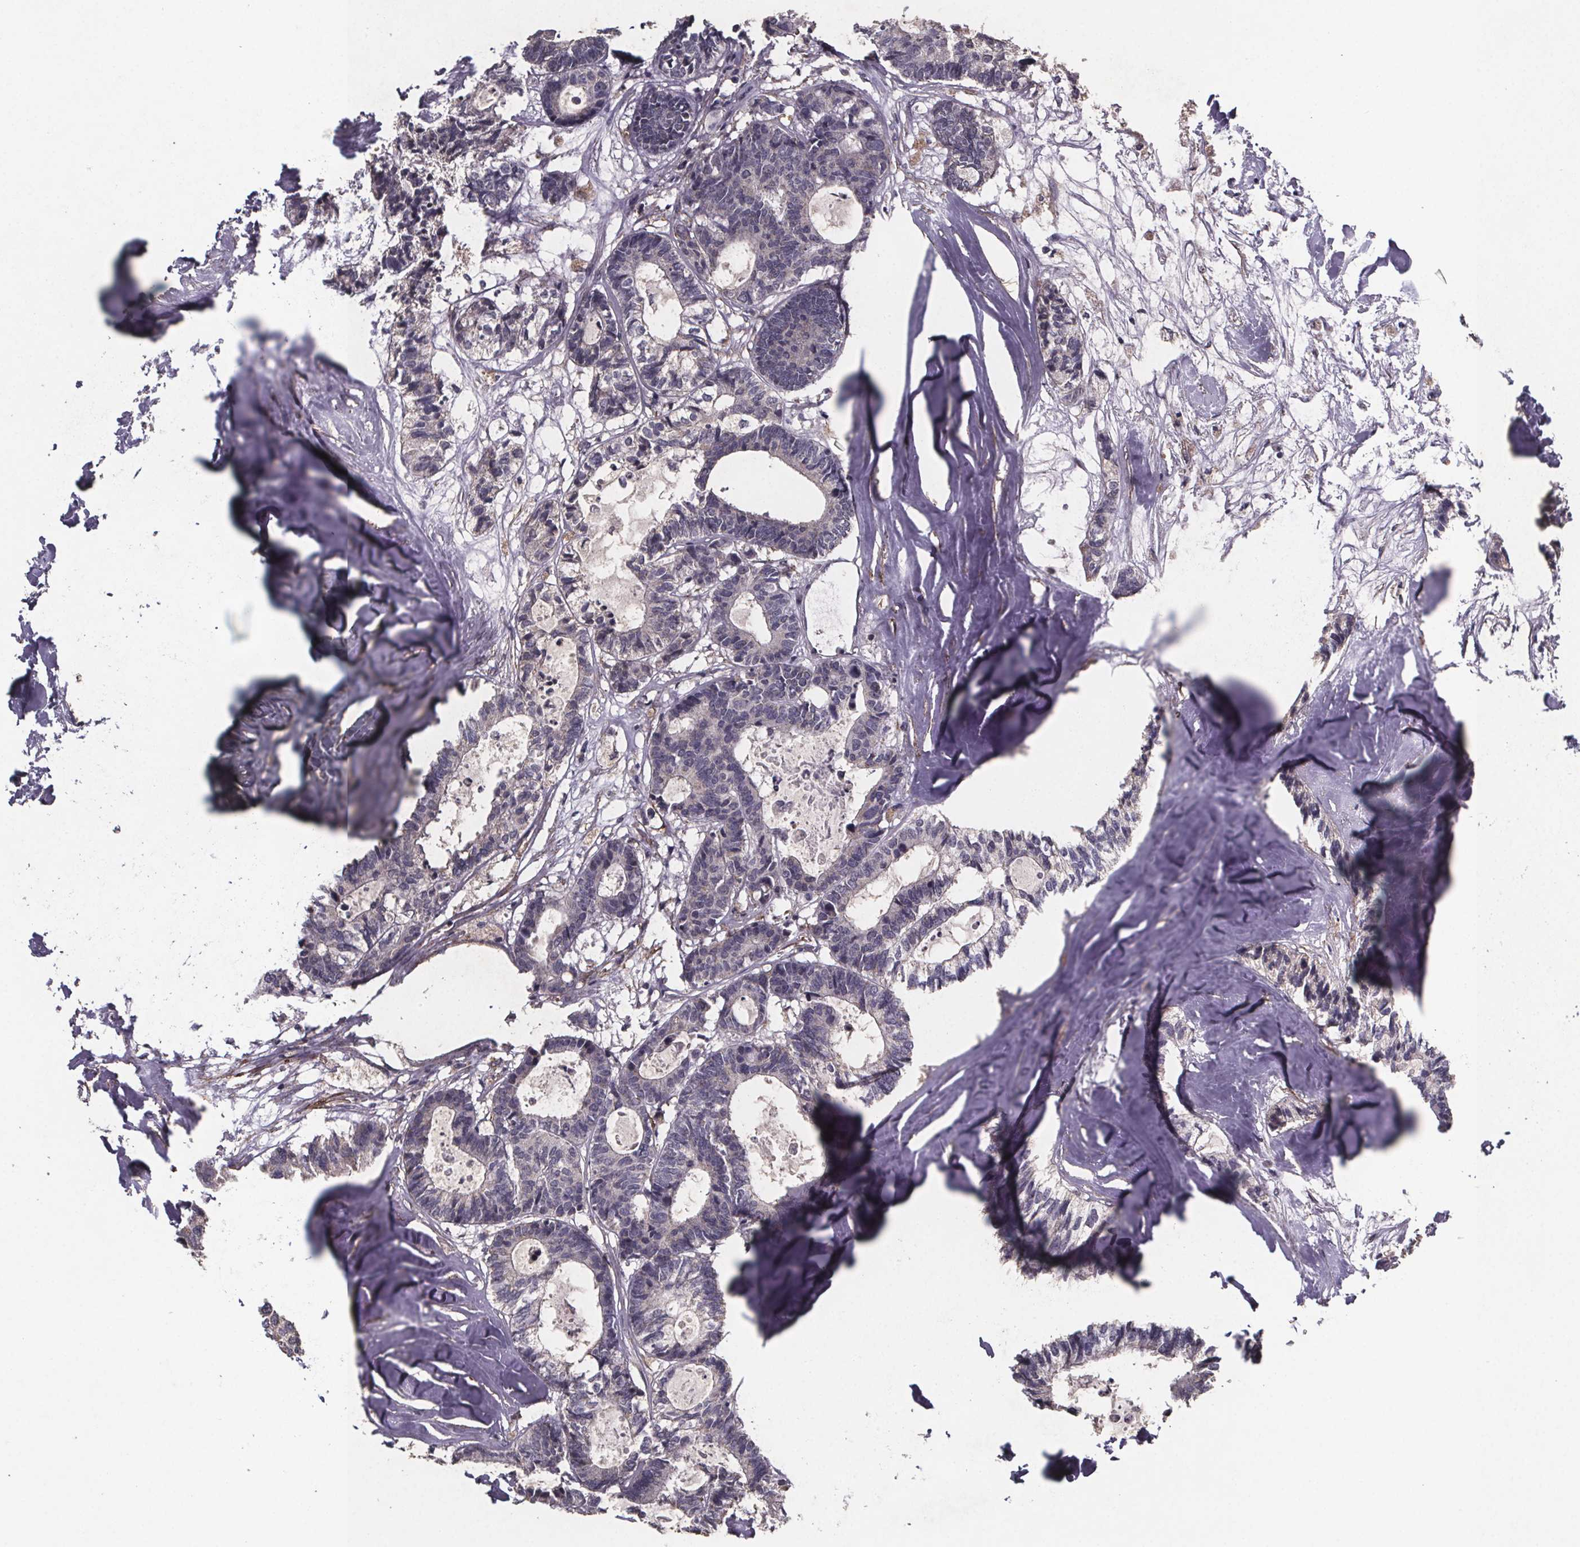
{"staining": {"intensity": "negative", "quantity": "none", "location": "none"}, "tissue": "colorectal cancer", "cell_type": "Tumor cells", "image_type": "cancer", "snomed": [{"axis": "morphology", "description": "Adenocarcinoma, NOS"}, {"axis": "topography", "description": "Colon"}, {"axis": "topography", "description": "Rectum"}], "caption": "This is a histopathology image of IHC staining of colorectal adenocarcinoma, which shows no positivity in tumor cells.", "gene": "PALLD", "patient": {"sex": "male", "age": 57}}